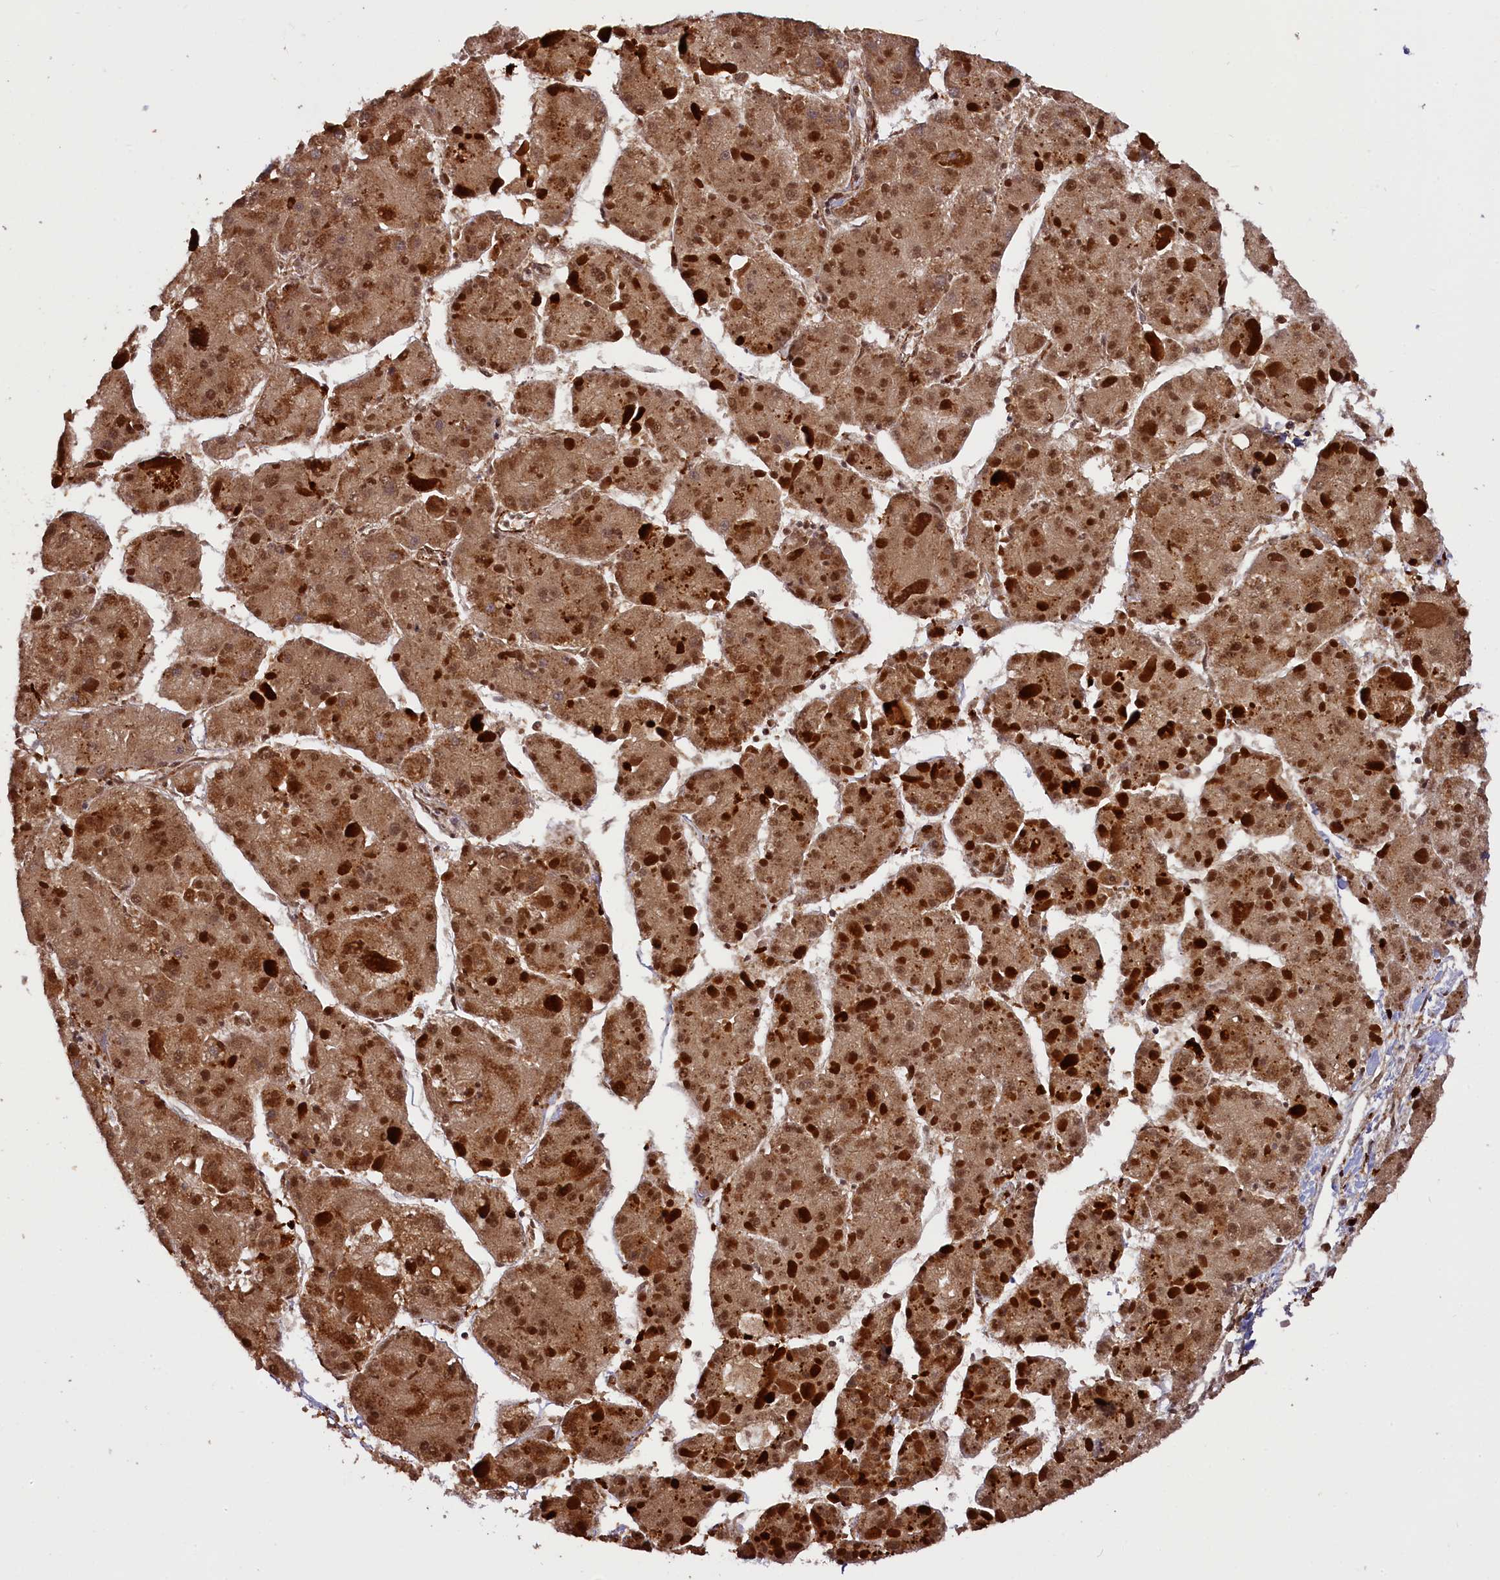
{"staining": {"intensity": "moderate", "quantity": ">75%", "location": "cytoplasmic/membranous,nuclear"}, "tissue": "liver cancer", "cell_type": "Tumor cells", "image_type": "cancer", "snomed": [{"axis": "morphology", "description": "Carcinoma, Hepatocellular, NOS"}, {"axis": "topography", "description": "Liver"}], "caption": "Tumor cells display medium levels of moderate cytoplasmic/membranous and nuclear staining in about >75% of cells in human liver cancer.", "gene": "ZNF480", "patient": {"sex": "female", "age": 73}}